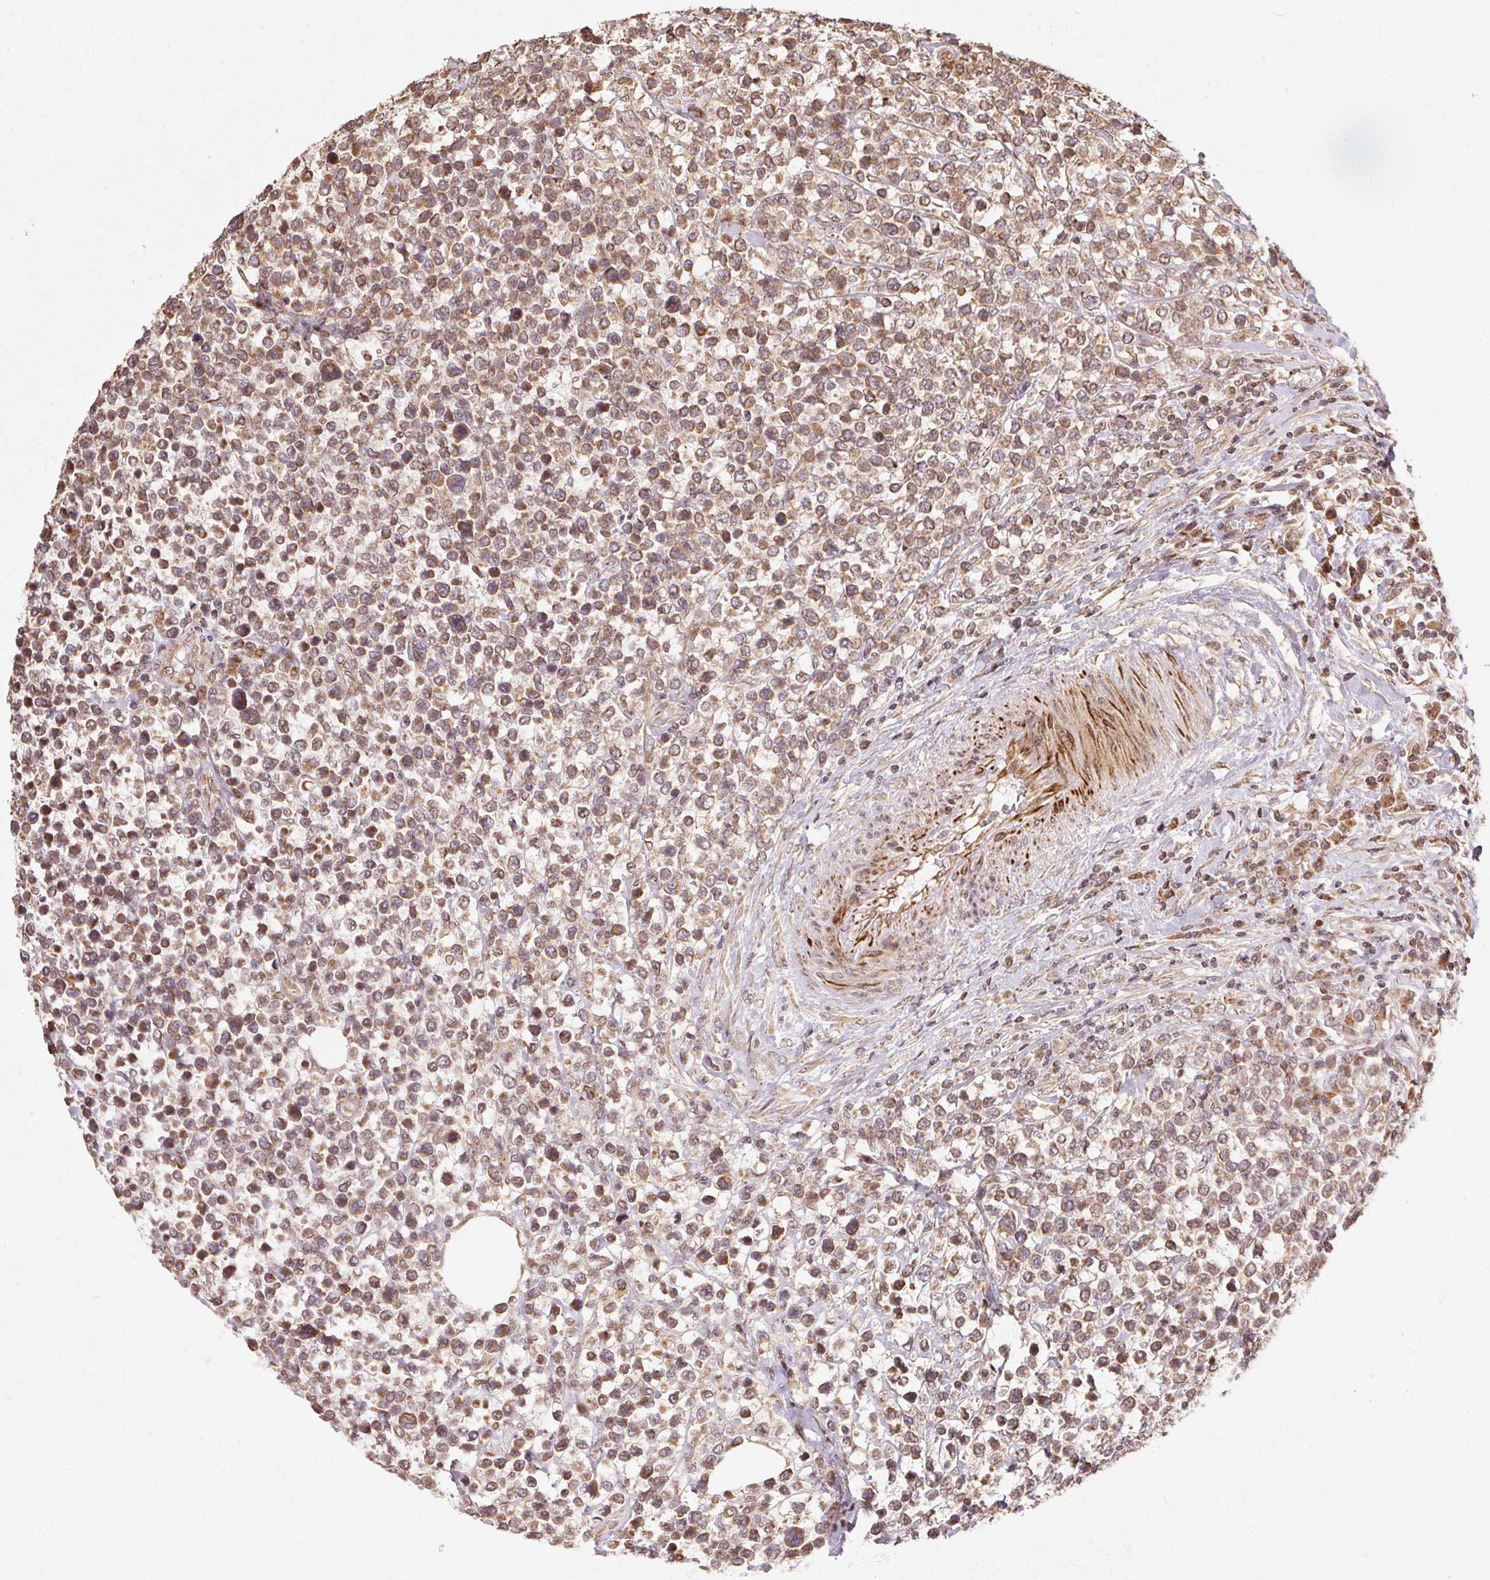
{"staining": {"intensity": "moderate", "quantity": ">75%", "location": "cytoplasmic/membranous"}, "tissue": "lymphoma", "cell_type": "Tumor cells", "image_type": "cancer", "snomed": [{"axis": "morphology", "description": "Malignant lymphoma, non-Hodgkin's type, High grade"}, {"axis": "topography", "description": "Soft tissue"}], "caption": "Protein expression analysis of lymphoma reveals moderate cytoplasmic/membranous positivity in about >75% of tumor cells. Nuclei are stained in blue.", "gene": "SPRED2", "patient": {"sex": "female", "age": 56}}